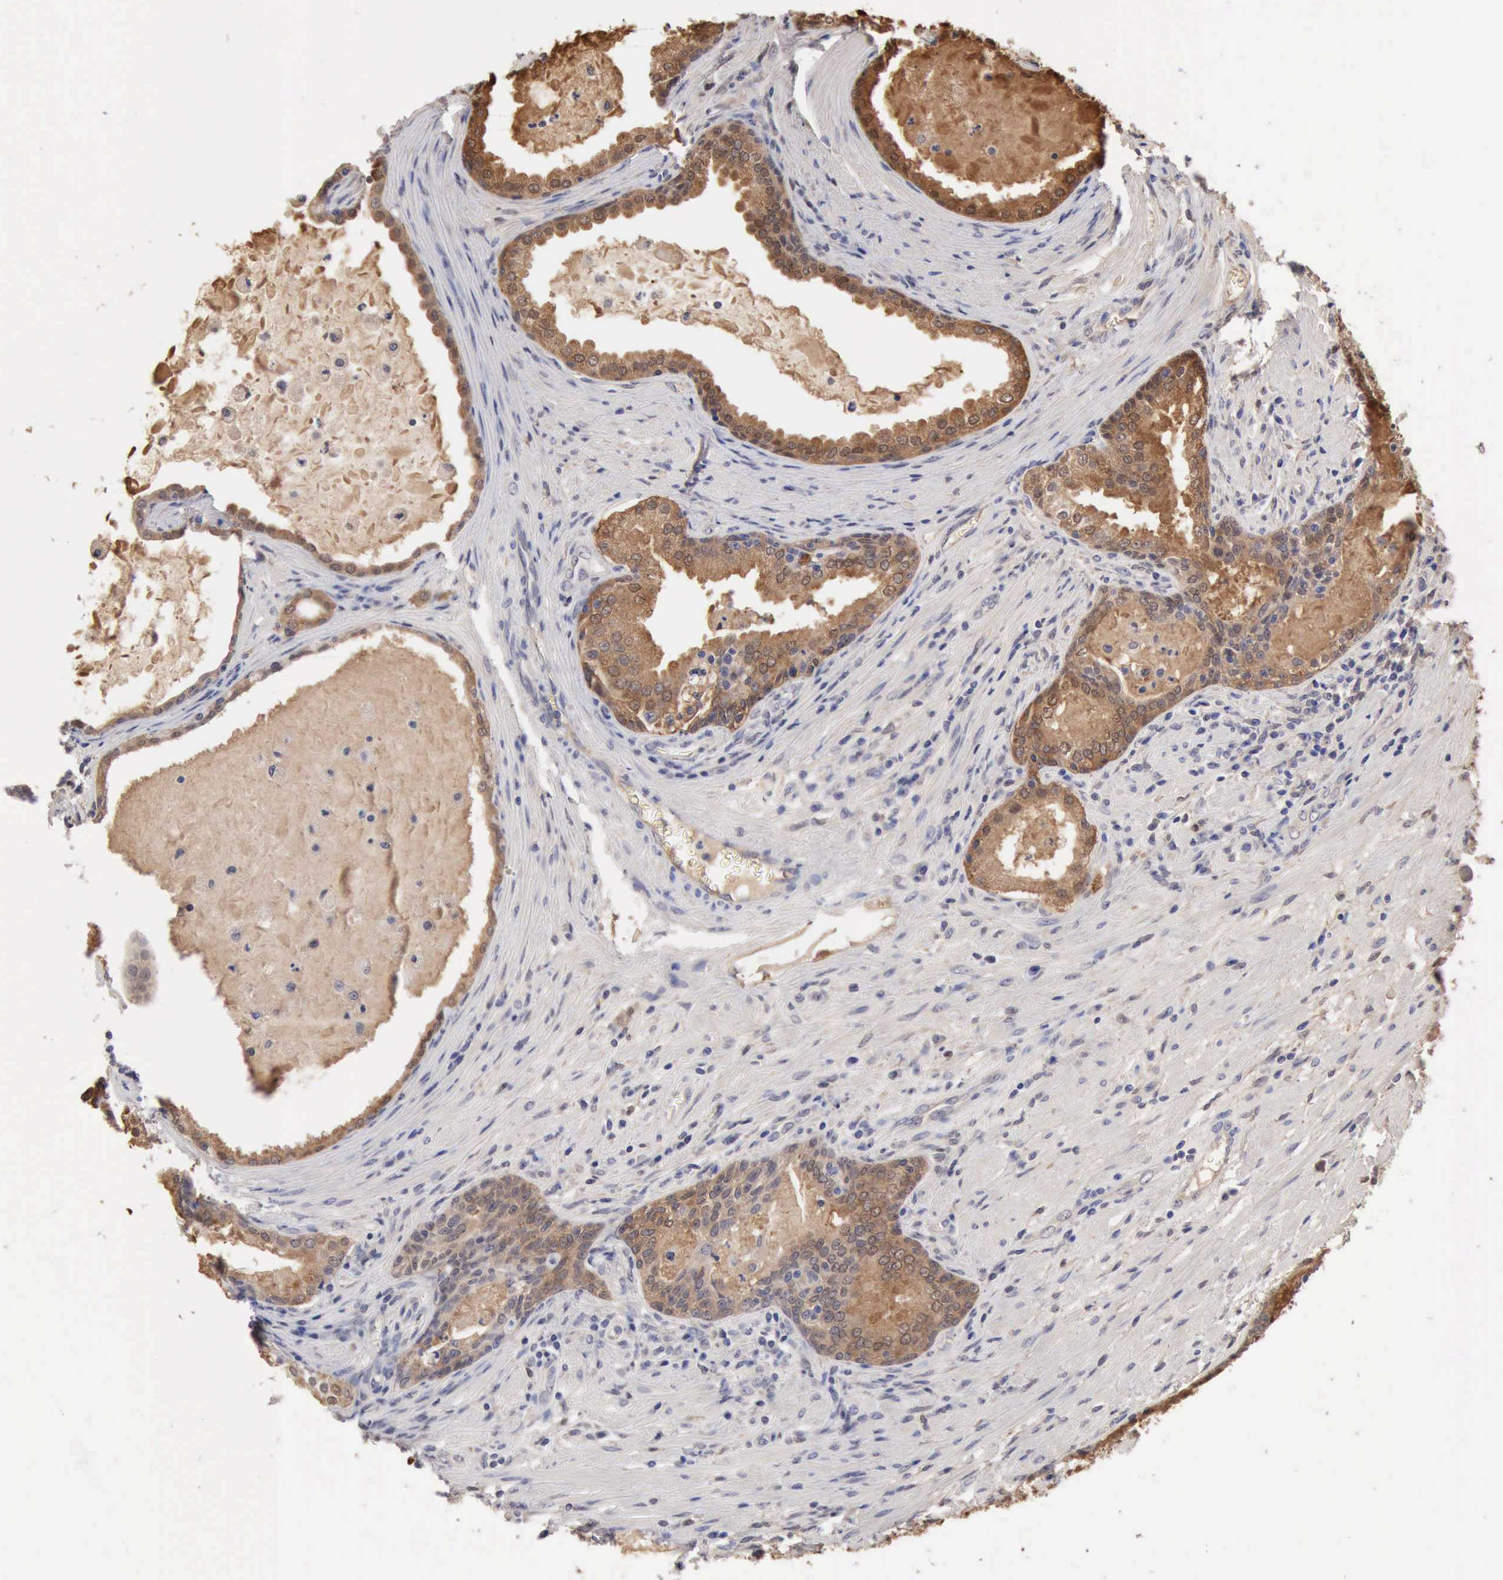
{"staining": {"intensity": "moderate", "quantity": ">75%", "location": "cytoplasmic/membranous,nuclear"}, "tissue": "prostate cancer", "cell_type": "Tumor cells", "image_type": "cancer", "snomed": [{"axis": "morphology", "description": "Adenocarcinoma, Medium grade"}, {"axis": "topography", "description": "Prostate"}], "caption": "Immunohistochemistry of adenocarcinoma (medium-grade) (prostate) displays medium levels of moderate cytoplasmic/membranous and nuclear positivity in about >75% of tumor cells.", "gene": "PTGR2", "patient": {"sex": "male", "age": 70}}